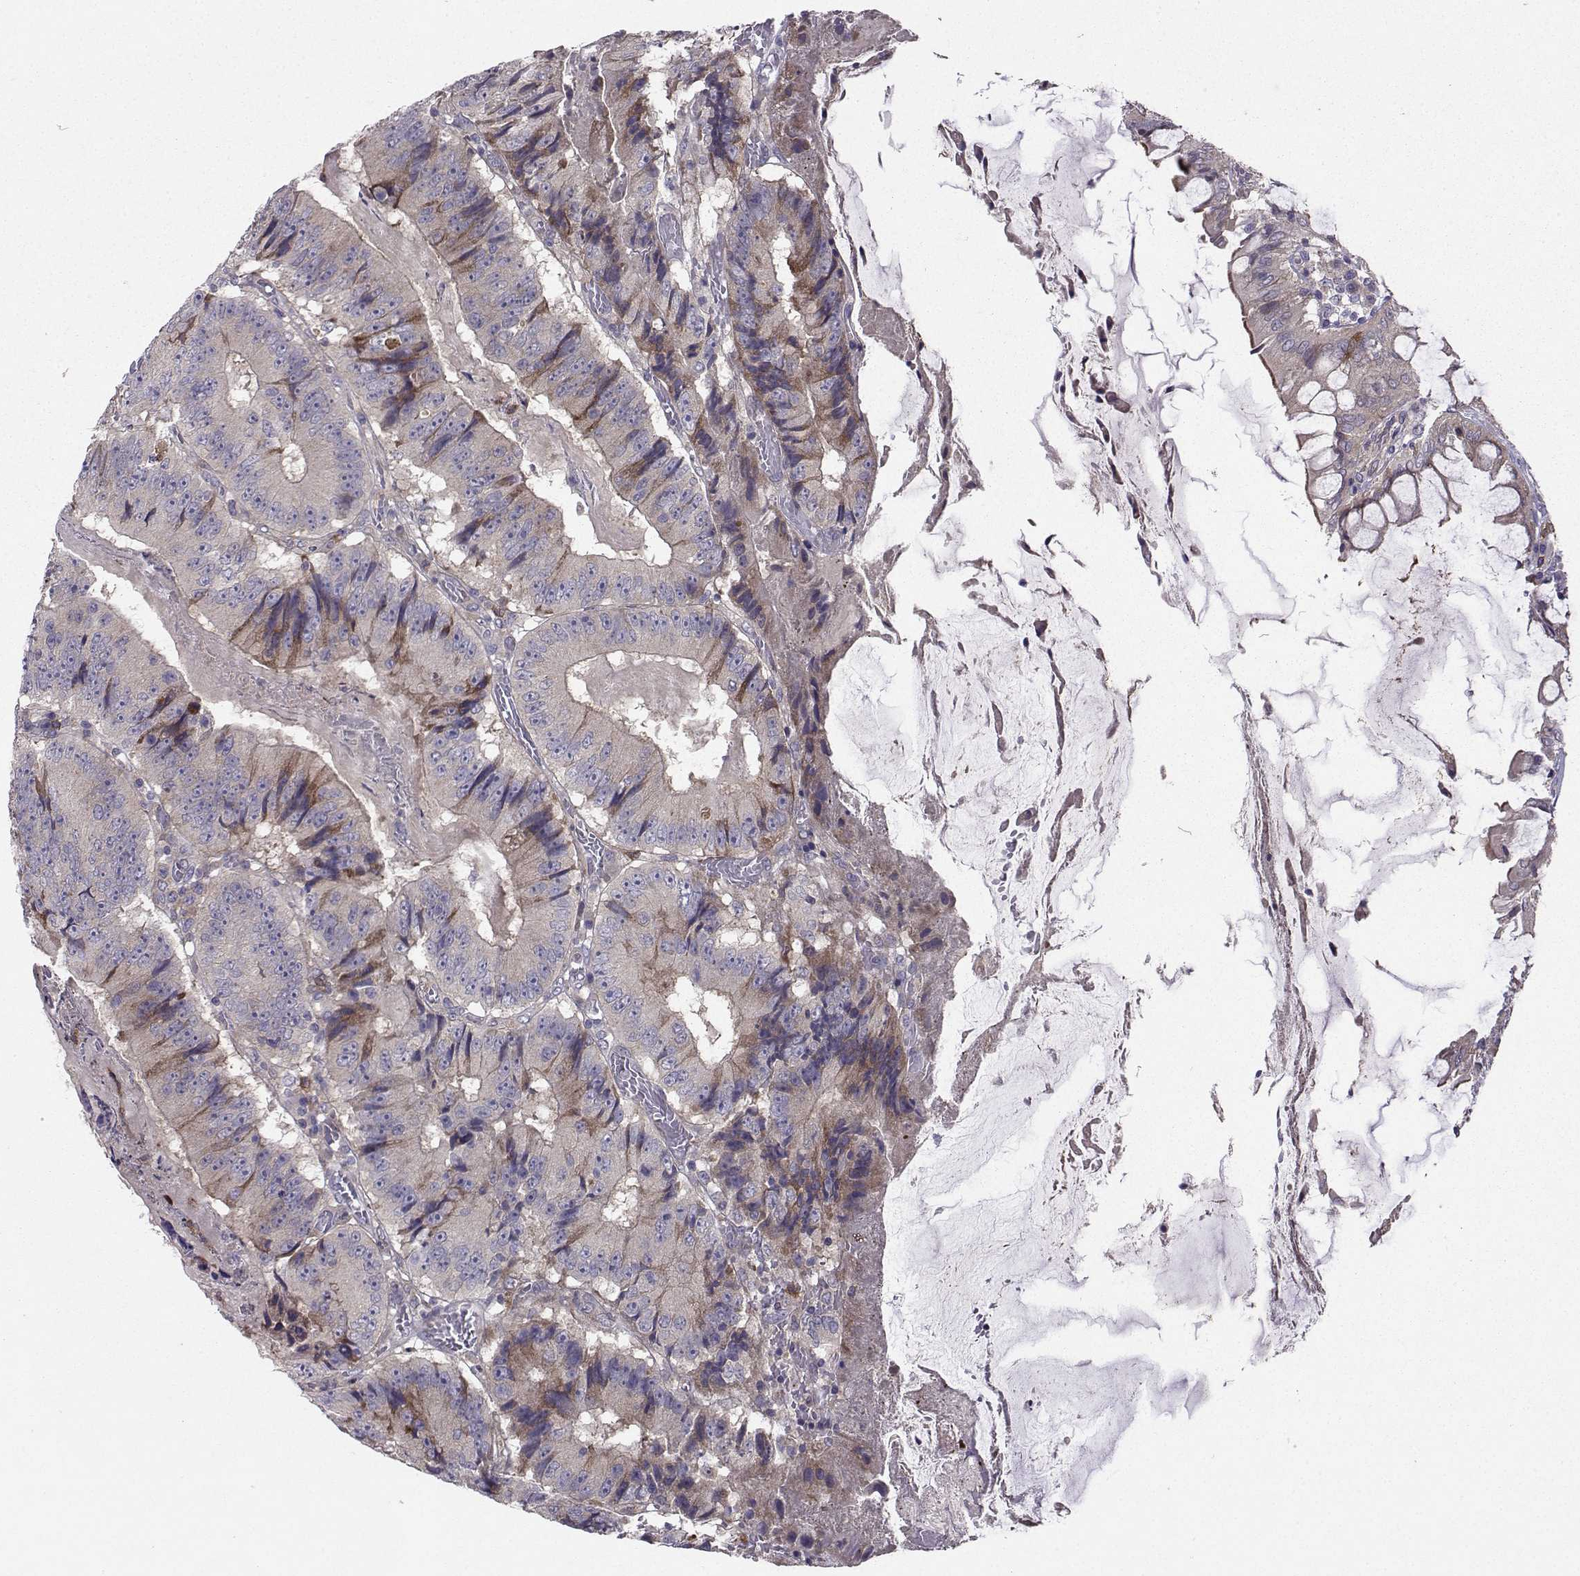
{"staining": {"intensity": "moderate", "quantity": "<25%", "location": "cytoplasmic/membranous"}, "tissue": "colorectal cancer", "cell_type": "Tumor cells", "image_type": "cancer", "snomed": [{"axis": "morphology", "description": "Adenocarcinoma, NOS"}, {"axis": "topography", "description": "Colon"}], "caption": "Immunohistochemical staining of human colorectal cancer (adenocarcinoma) demonstrates low levels of moderate cytoplasmic/membranous protein staining in approximately <25% of tumor cells. The staining was performed using DAB (3,3'-diaminobenzidine) to visualize the protein expression in brown, while the nuclei were stained in blue with hematoxylin (Magnification: 20x).", "gene": "STXBP5", "patient": {"sex": "female", "age": 86}}